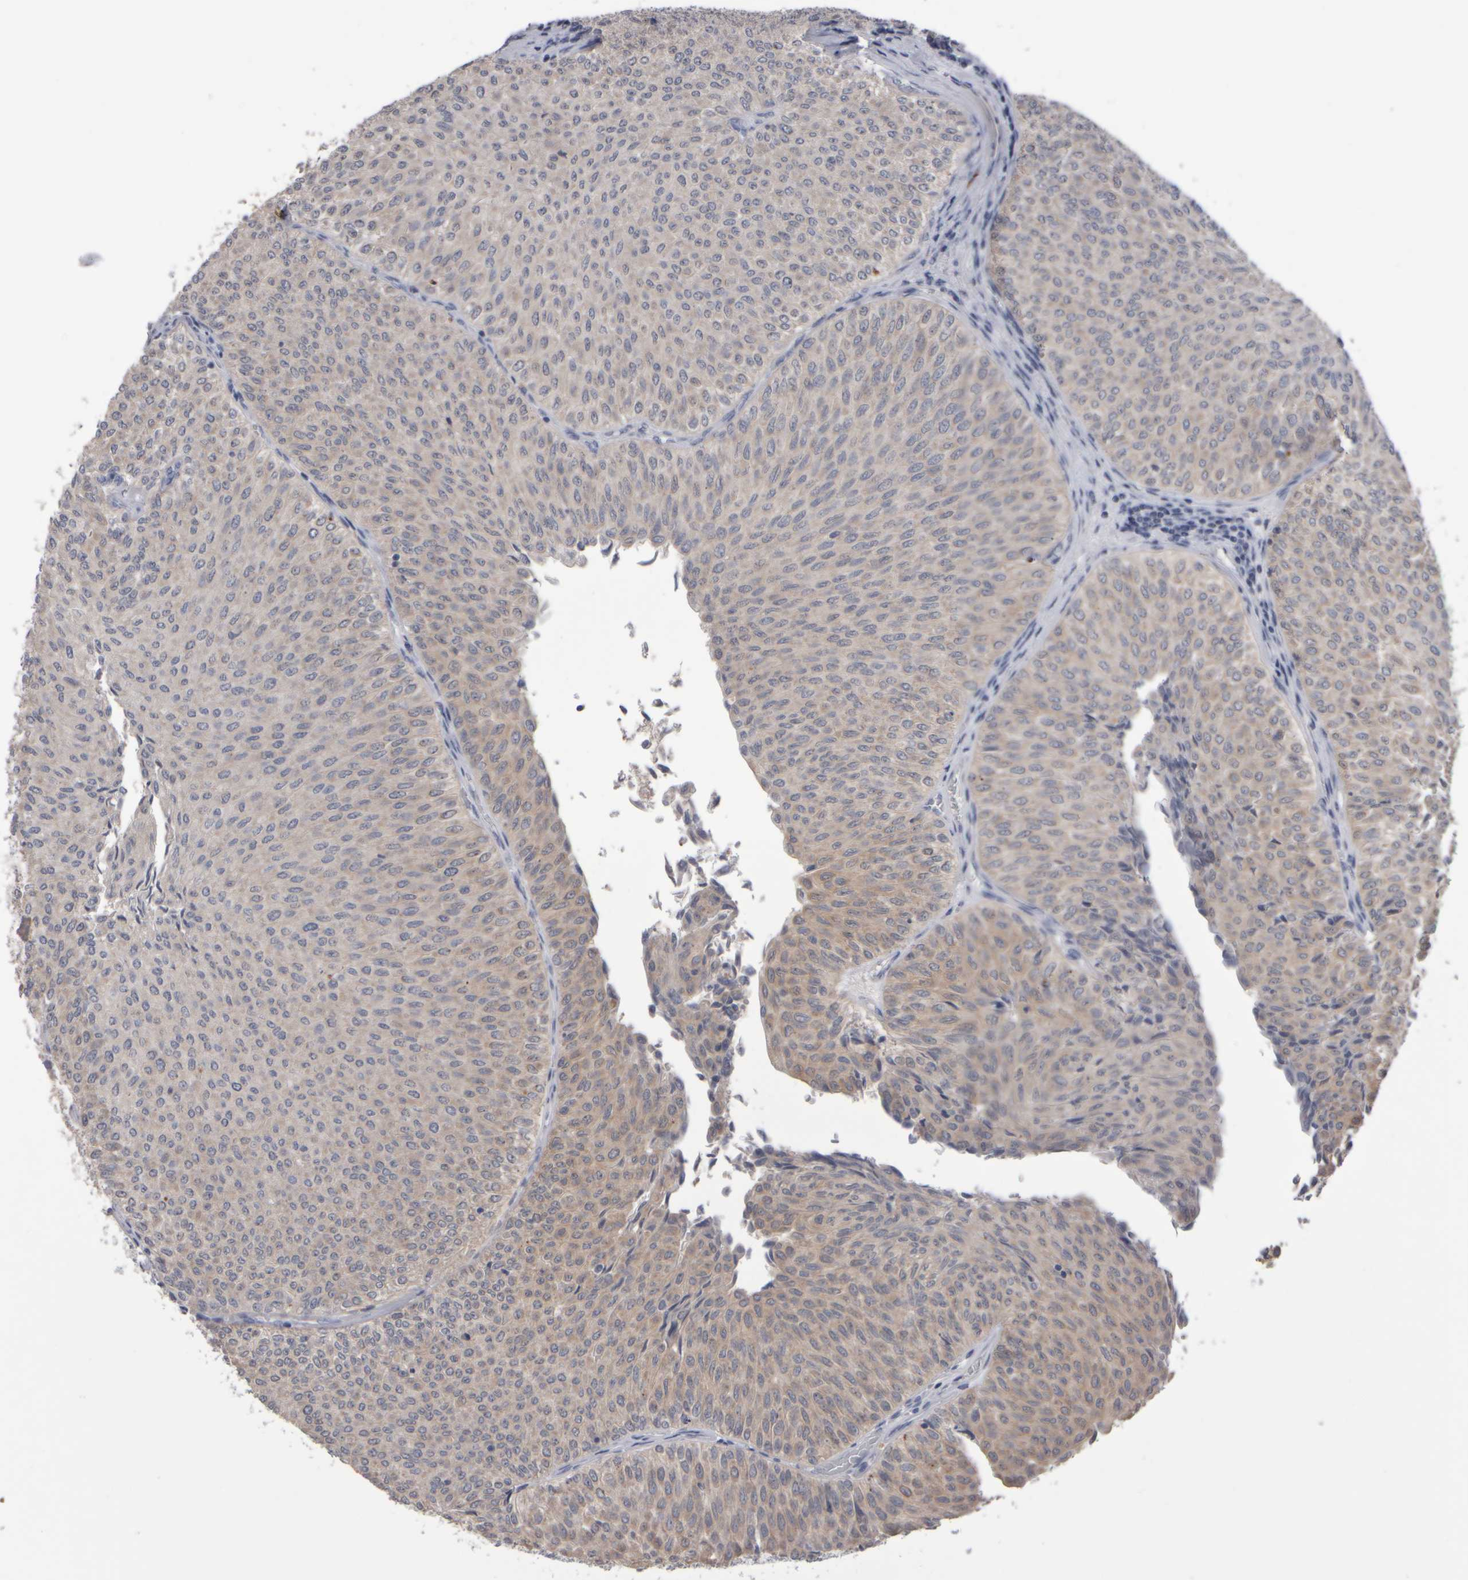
{"staining": {"intensity": "weak", "quantity": "<25%", "location": "cytoplasmic/membranous"}, "tissue": "urothelial cancer", "cell_type": "Tumor cells", "image_type": "cancer", "snomed": [{"axis": "morphology", "description": "Urothelial carcinoma, Low grade"}, {"axis": "topography", "description": "Urinary bladder"}], "caption": "This is an immunohistochemistry (IHC) image of low-grade urothelial carcinoma. There is no staining in tumor cells.", "gene": "EPHX2", "patient": {"sex": "male", "age": 78}}